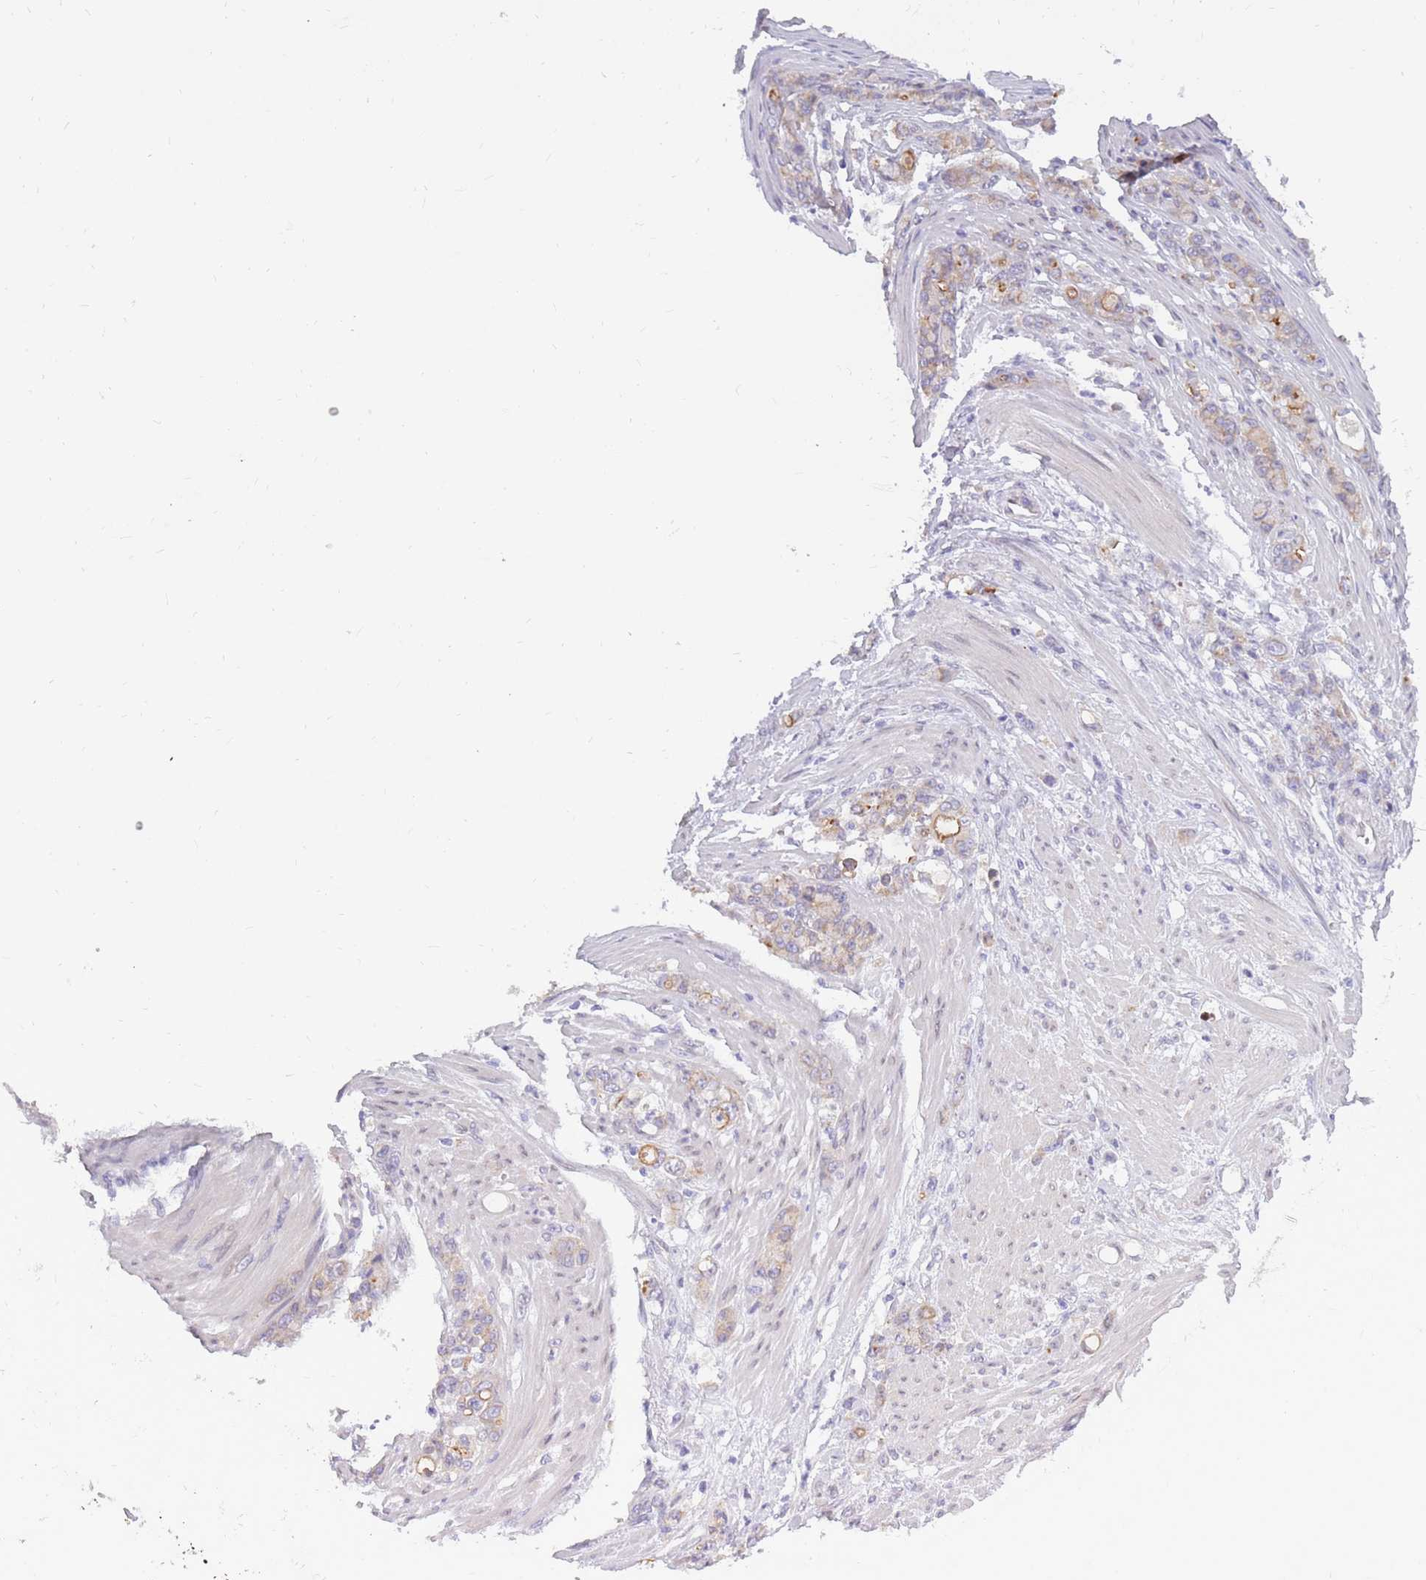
{"staining": {"intensity": "moderate", "quantity": "<25%", "location": "cytoplasmic/membranous"}, "tissue": "stomach cancer", "cell_type": "Tumor cells", "image_type": "cancer", "snomed": [{"axis": "morphology", "description": "Normal tissue, NOS"}, {"axis": "morphology", "description": "Adenocarcinoma, NOS"}, {"axis": "topography", "description": "Stomach"}], "caption": "High-magnification brightfield microscopy of stomach adenocarcinoma stained with DAB (brown) and counterstained with hematoxylin (blue). tumor cells exhibit moderate cytoplasmic/membranous expression is appreciated in approximately<25% of cells.", "gene": "HOOK2", "patient": {"sex": "female", "age": 79}}